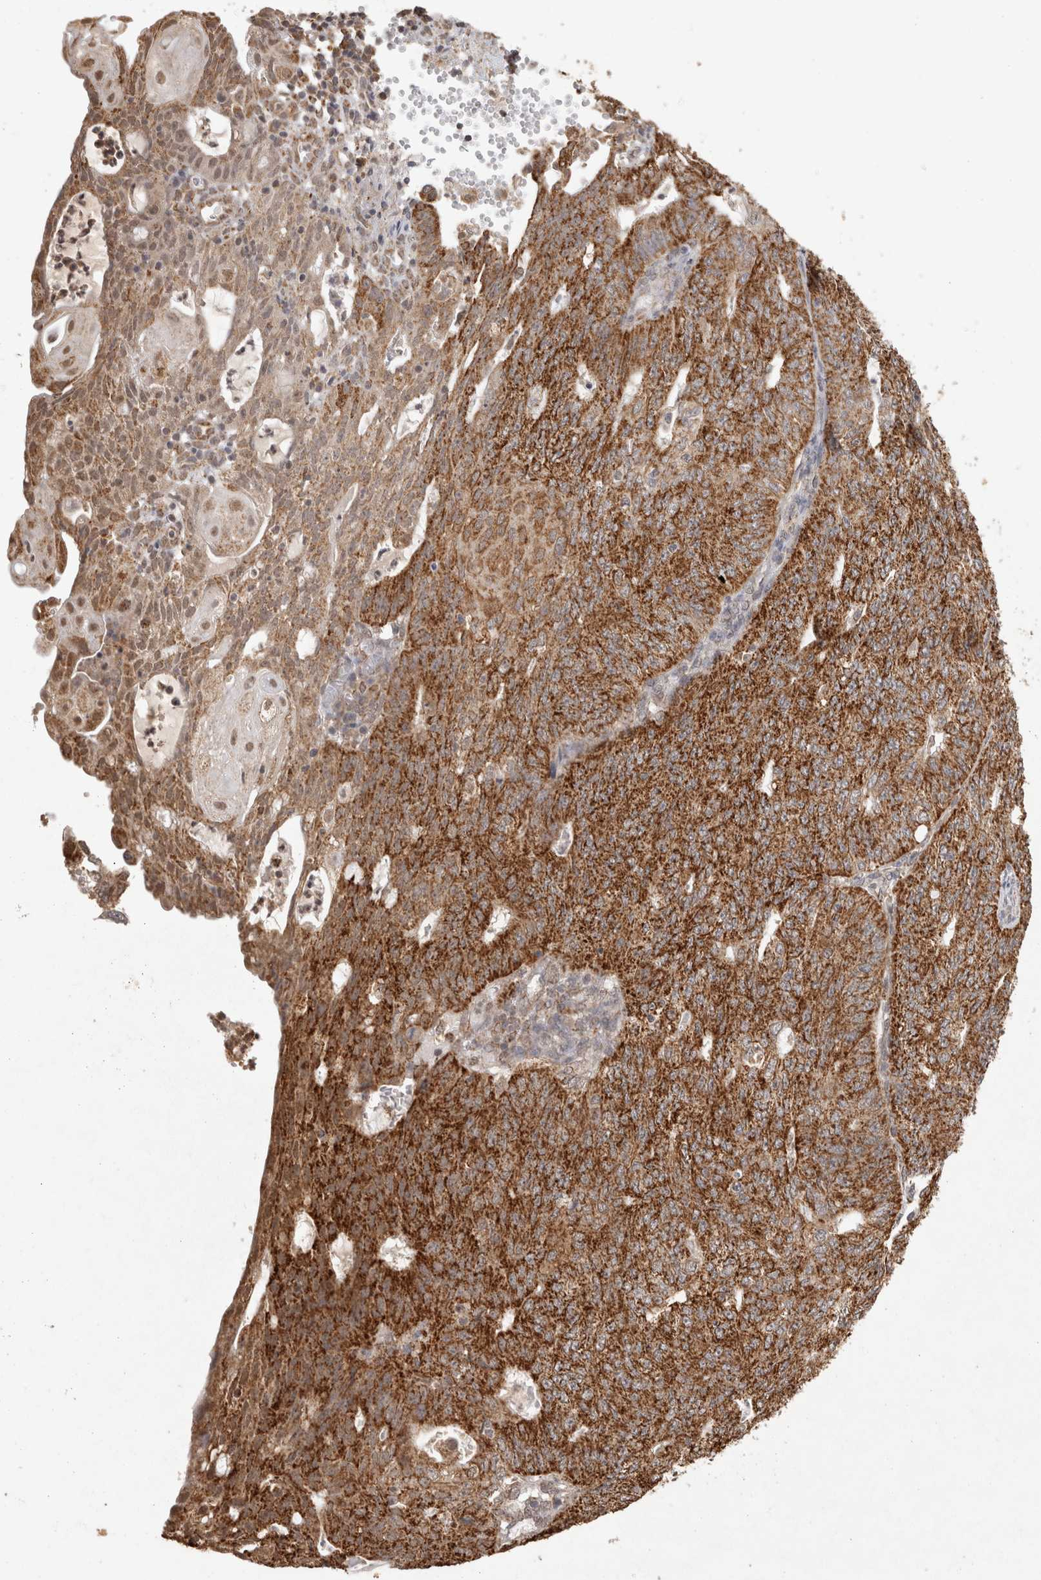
{"staining": {"intensity": "strong", "quantity": ">75%", "location": "cytoplasmic/membranous"}, "tissue": "endometrial cancer", "cell_type": "Tumor cells", "image_type": "cancer", "snomed": [{"axis": "morphology", "description": "Adenocarcinoma, NOS"}, {"axis": "topography", "description": "Endometrium"}], "caption": "Protein analysis of endometrial cancer (adenocarcinoma) tissue displays strong cytoplasmic/membranous positivity in approximately >75% of tumor cells. Using DAB (brown) and hematoxylin (blue) stains, captured at high magnification using brightfield microscopy.", "gene": "BNIP3L", "patient": {"sex": "female", "age": 32}}